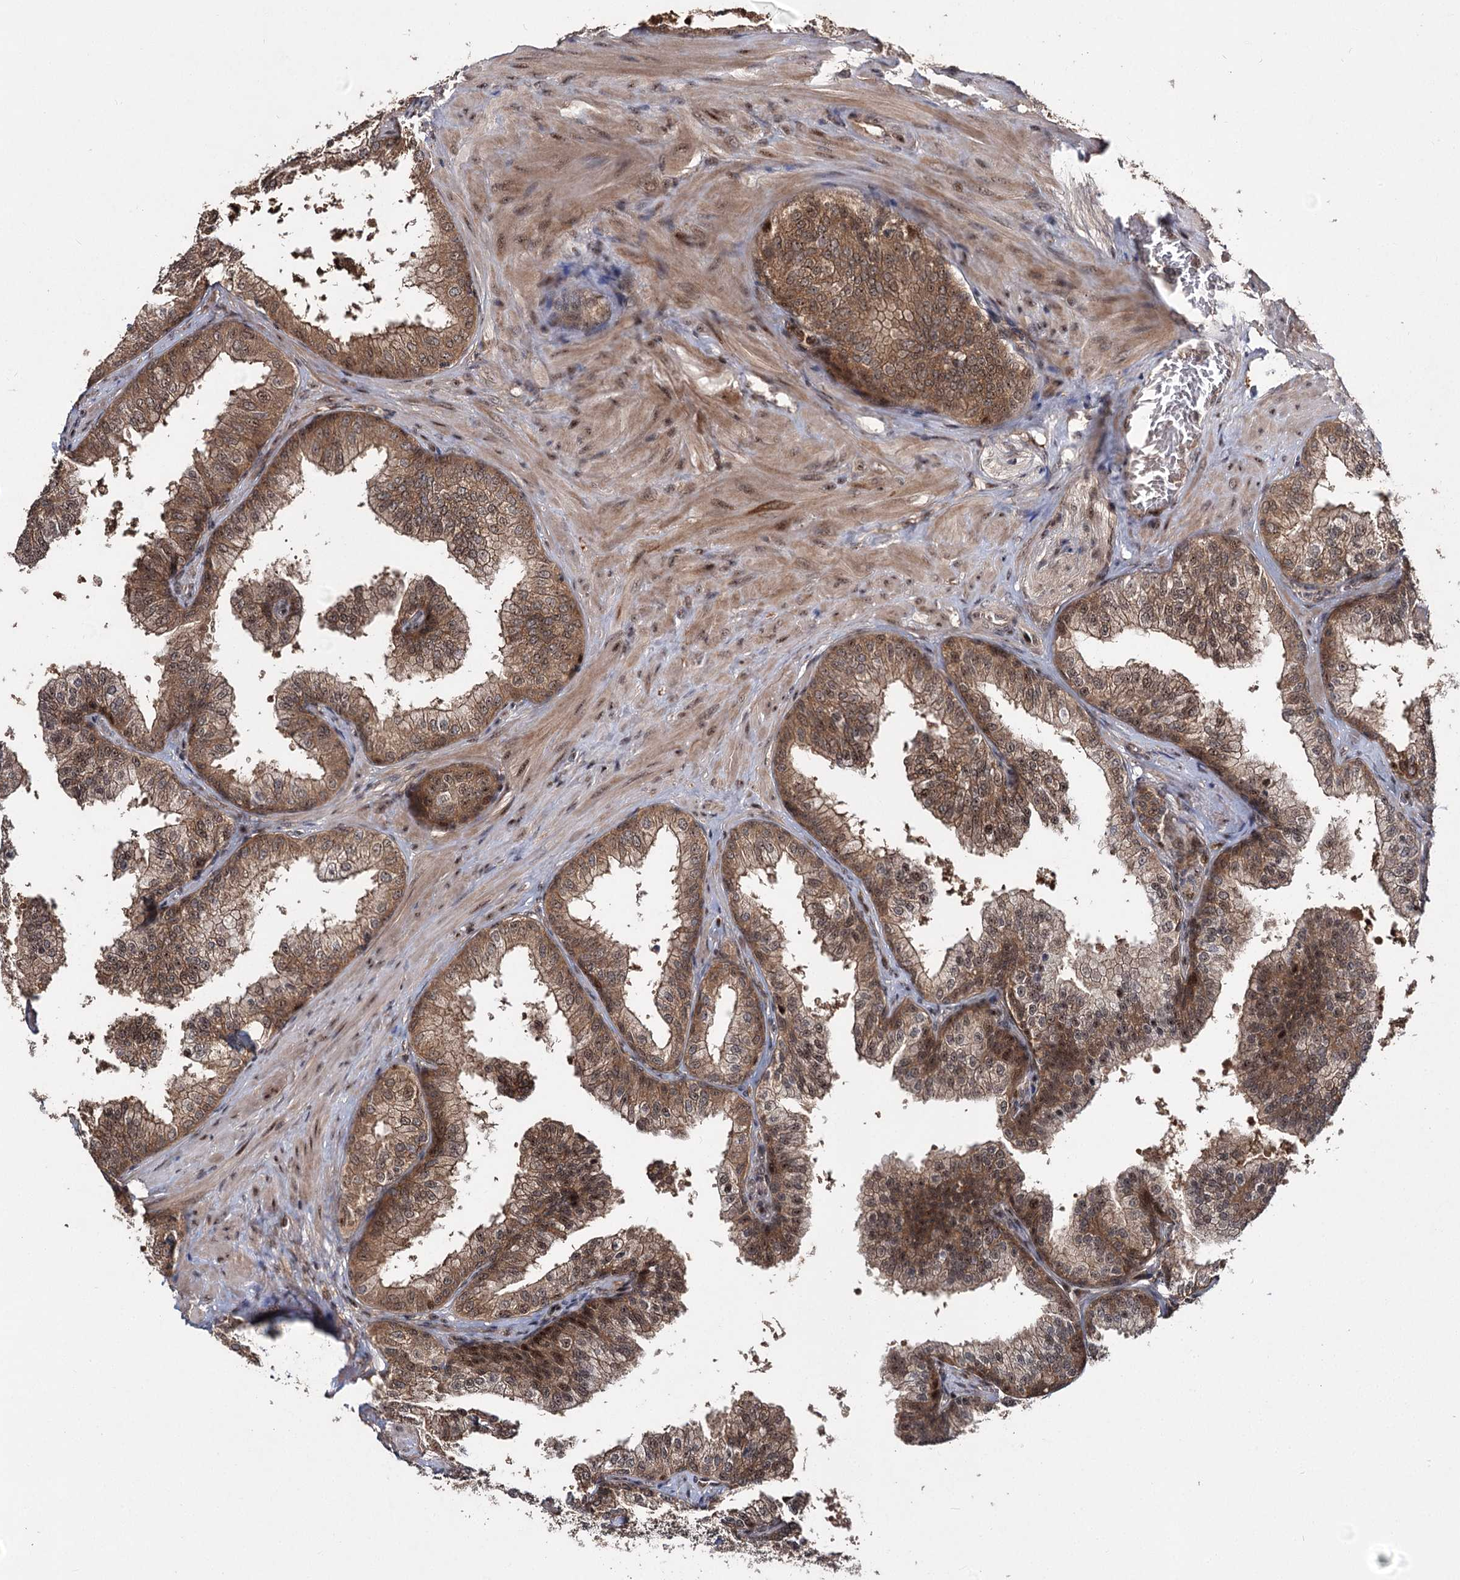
{"staining": {"intensity": "moderate", "quantity": ">75%", "location": "cytoplasmic/membranous,nuclear"}, "tissue": "prostate", "cell_type": "Glandular cells", "image_type": "normal", "snomed": [{"axis": "morphology", "description": "Normal tissue, NOS"}, {"axis": "topography", "description": "Prostate"}], "caption": "This image exhibits immunohistochemistry staining of normal human prostate, with medium moderate cytoplasmic/membranous,nuclear positivity in approximately >75% of glandular cells.", "gene": "MKNK2", "patient": {"sex": "male", "age": 60}}